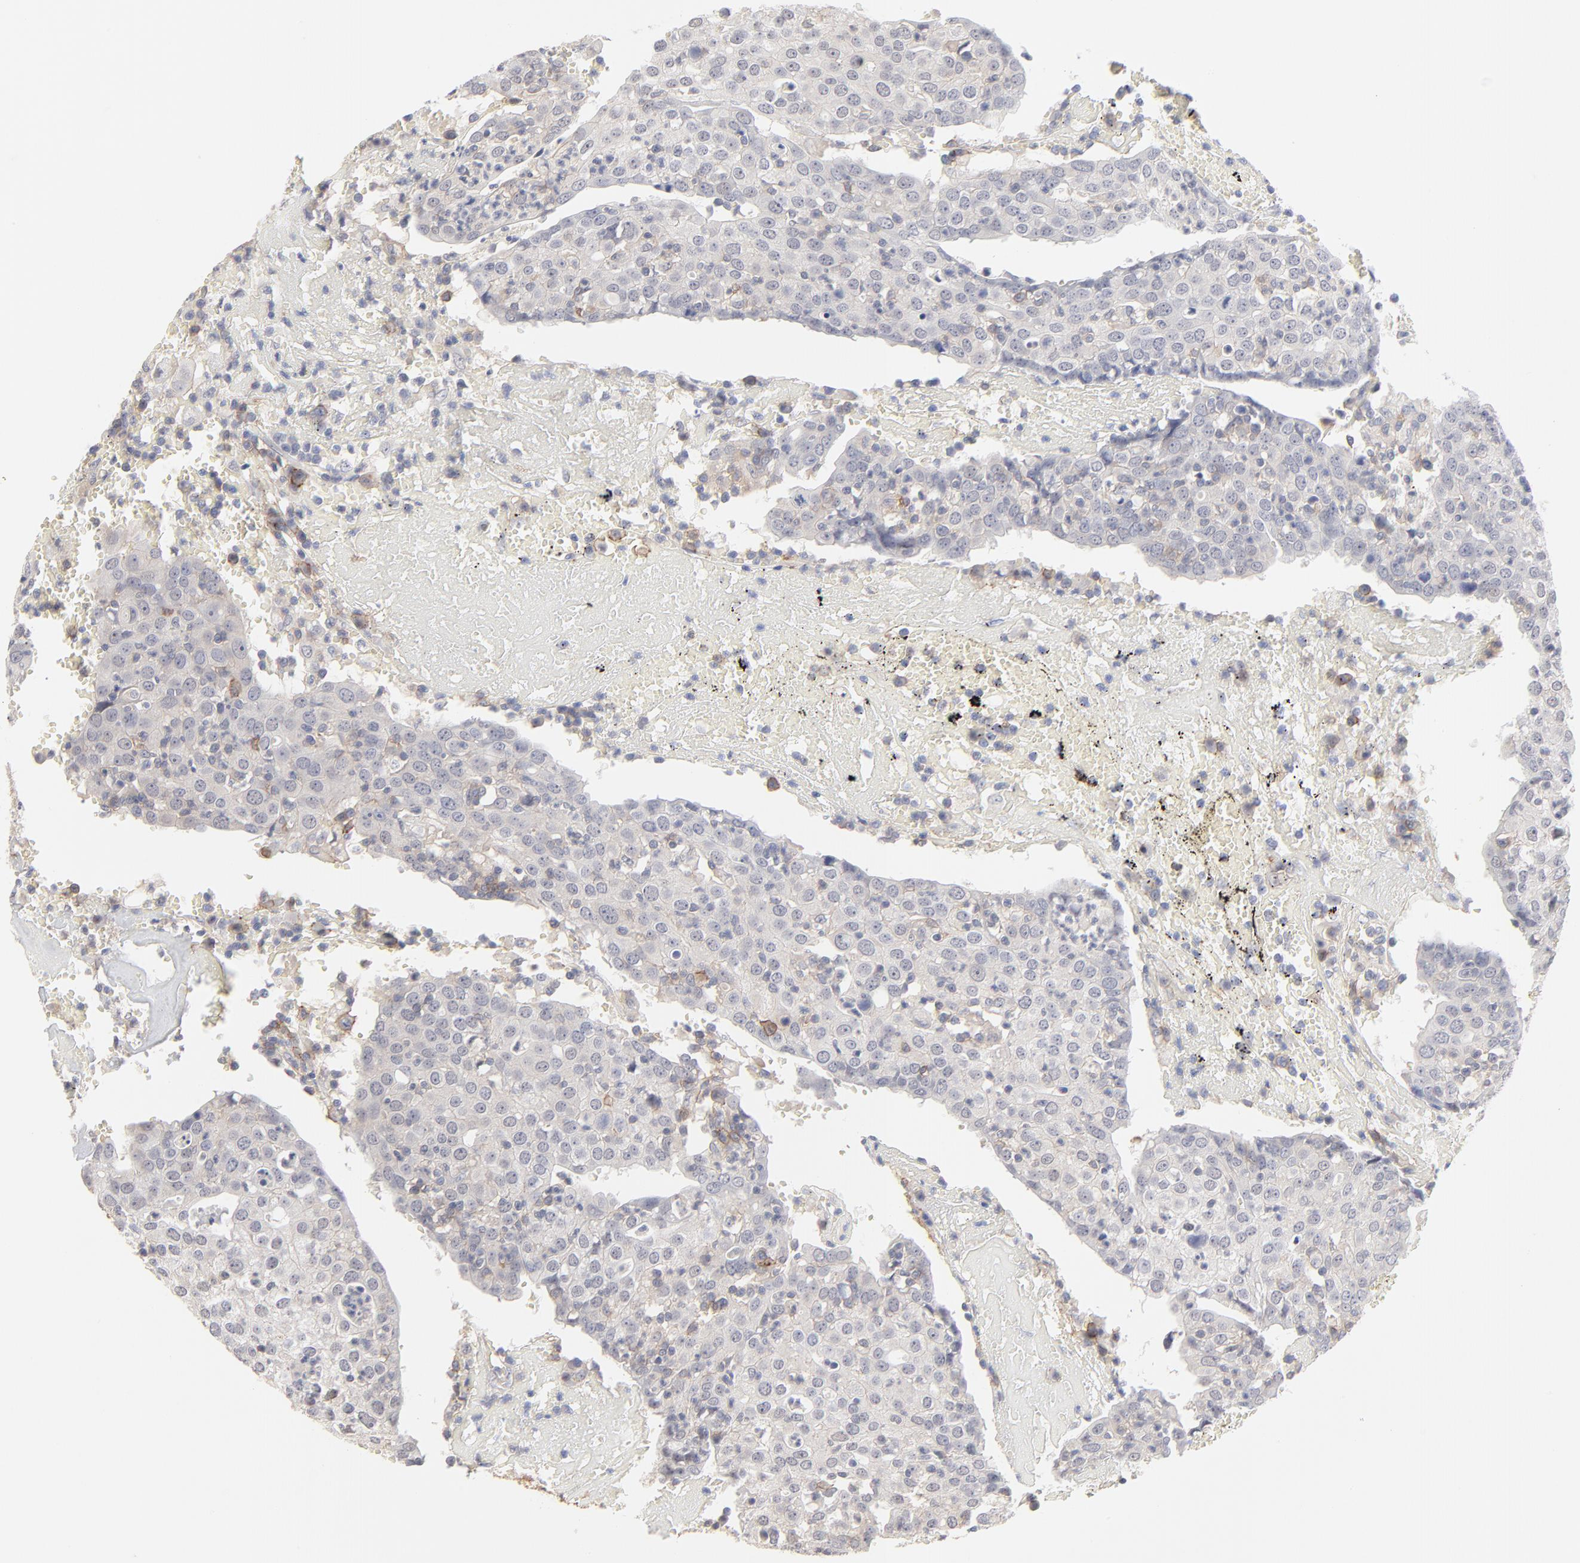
{"staining": {"intensity": "moderate", "quantity": "<25%", "location": "cytoplasmic/membranous"}, "tissue": "head and neck cancer", "cell_type": "Tumor cells", "image_type": "cancer", "snomed": [{"axis": "morphology", "description": "Adenocarcinoma, NOS"}, {"axis": "topography", "description": "Salivary gland"}, {"axis": "topography", "description": "Head-Neck"}], "caption": "Protein staining exhibits moderate cytoplasmic/membranous staining in approximately <25% of tumor cells in head and neck cancer (adenocarcinoma). Nuclei are stained in blue.", "gene": "SLC16A1", "patient": {"sex": "female", "age": 65}}